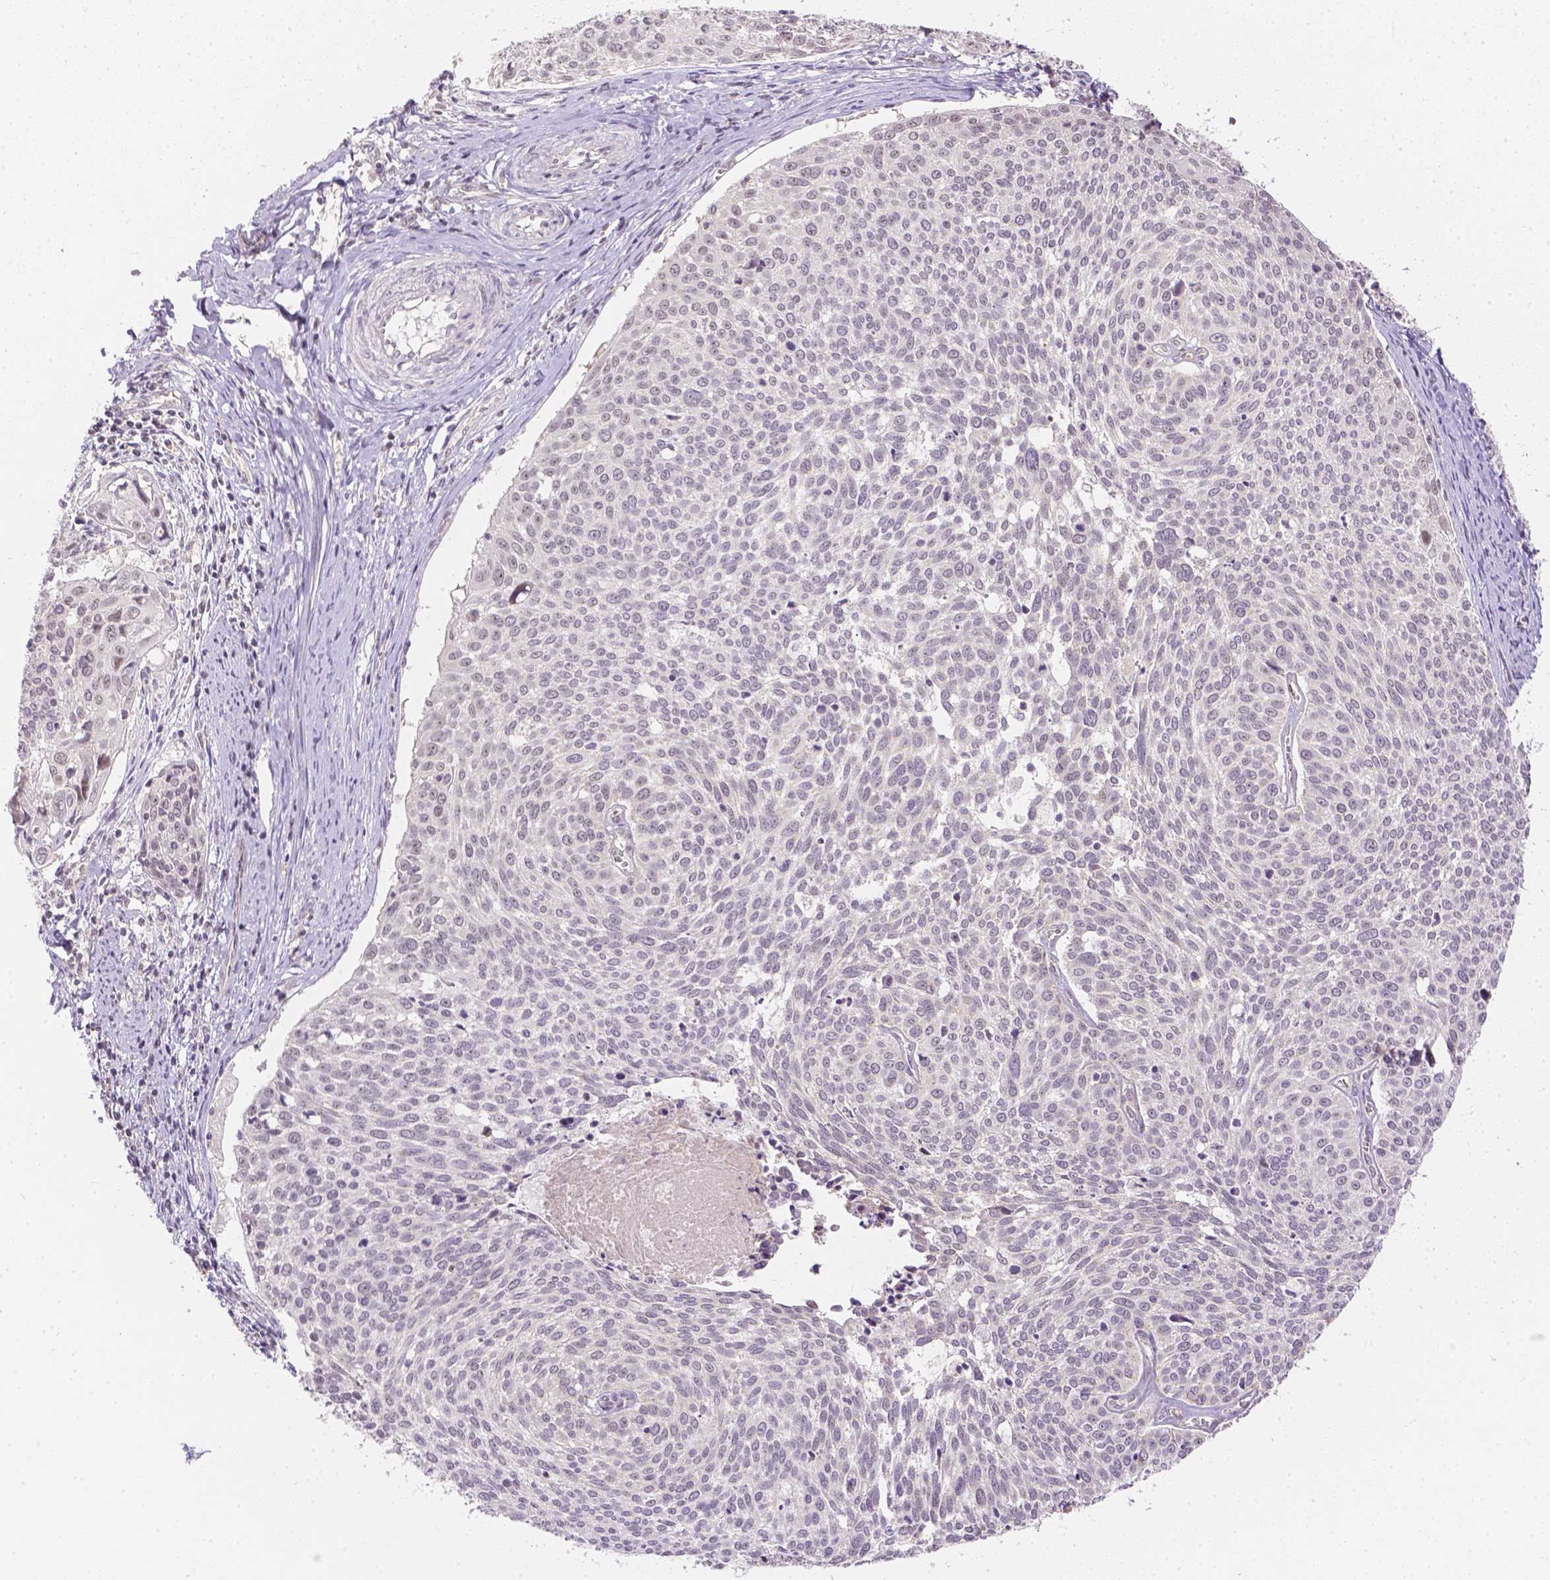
{"staining": {"intensity": "negative", "quantity": "none", "location": "none"}, "tissue": "cervical cancer", "cell_type": "Tumor cells", "image_type": "cancer", "snomed": [{"axis": "morphology", "description": "Squamous cell carcinoma, NOS"}, {"axis": "topography", "description": "Cervix"}], "caption": "This is a image of IHC staining of cervical cancer (squamous cell carcinoma), which shows no positivity in tumor cells. The staining is performed using DAB brown chromogen with nuclei counter-stained in using hematoxylin.", "gene": "ZNF280B", "patient": {"sex": "female", "age": 39}}